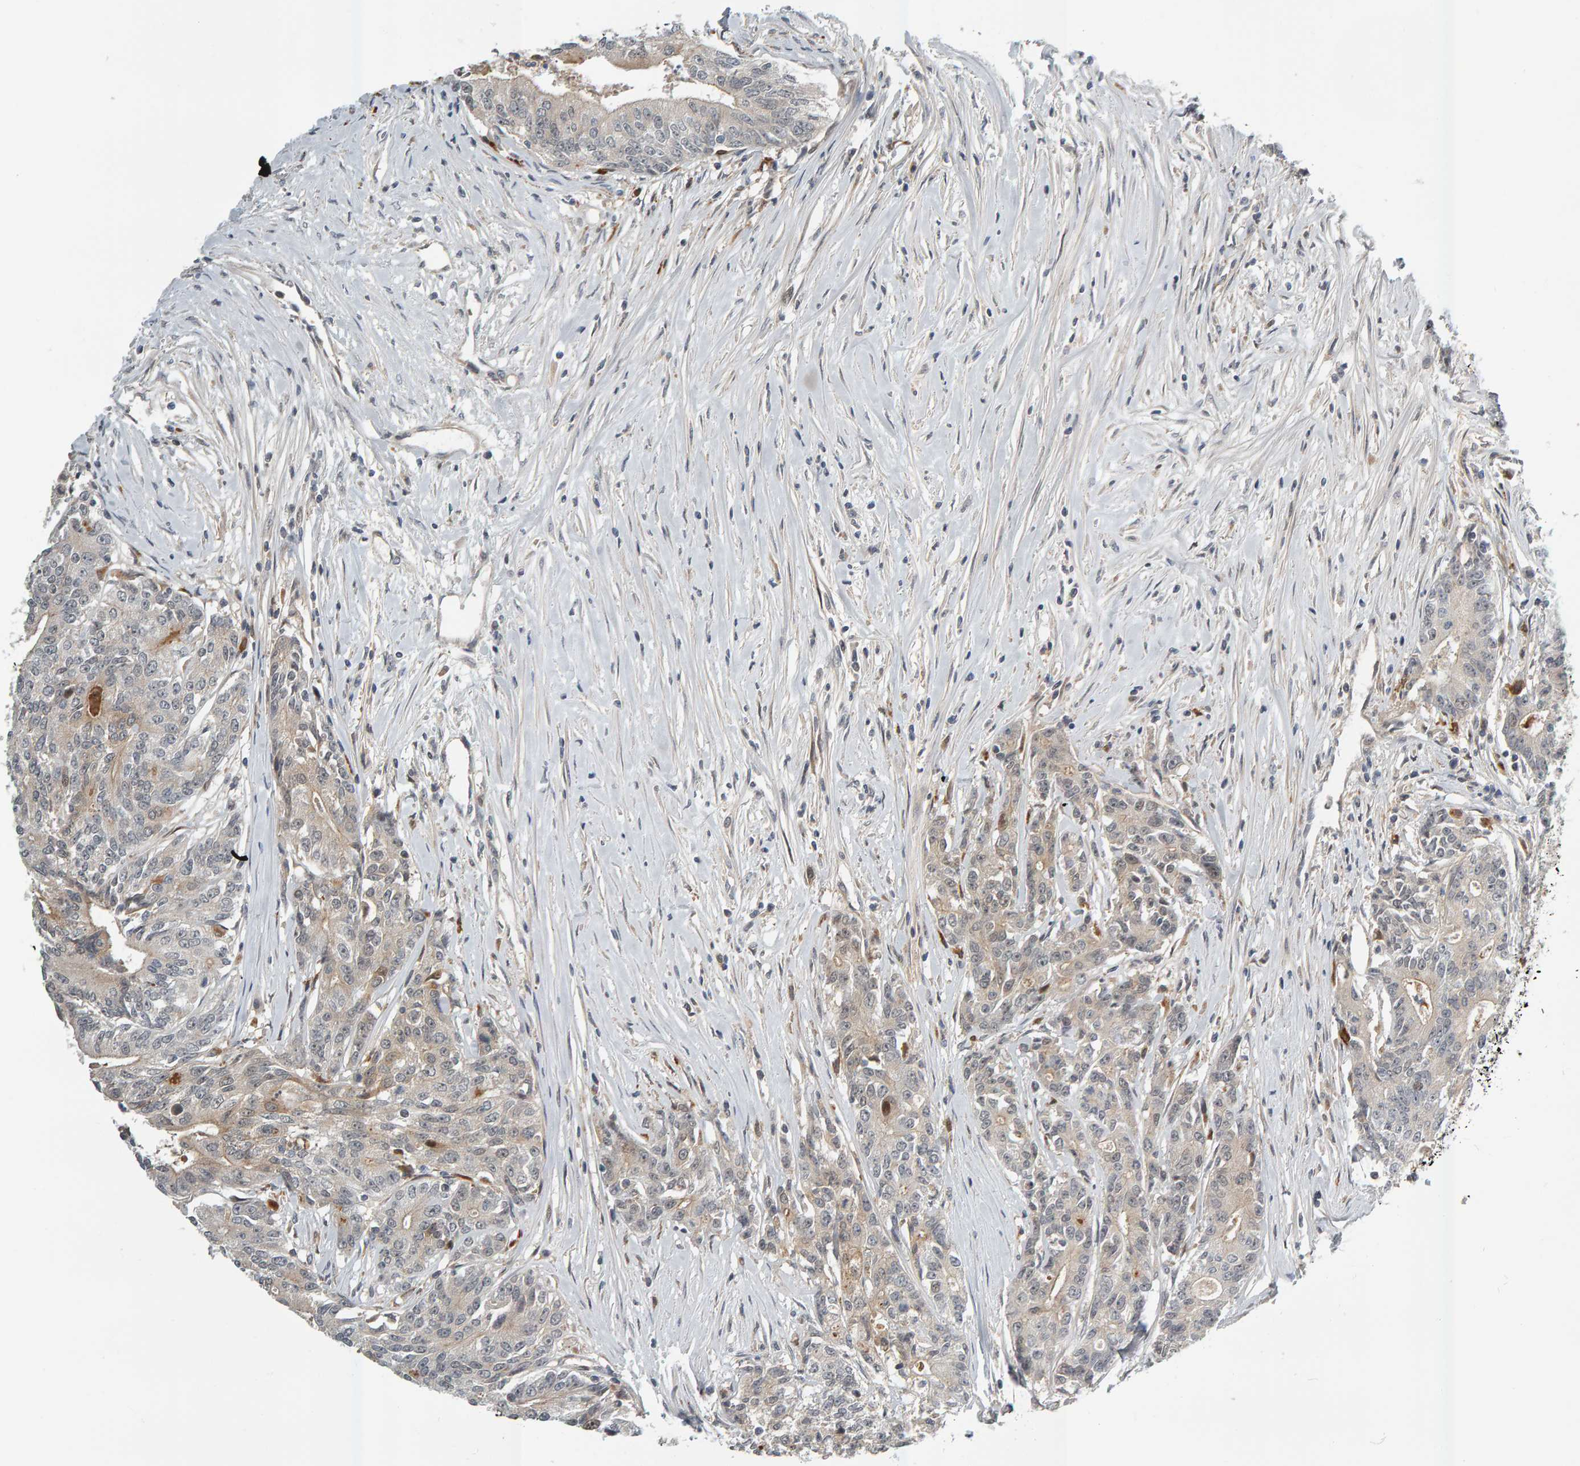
{"staining": {"intensity": "weak", "quantity": "<25%", "location": "cytoplasmic/membranous"}, "tissue": "colorectal cancer", "cell_type": "Tumor cells", "image_type": "cancer", "snomed": [{"axis": "morphology", "description": "Adenocarcinoma, NOS"}, {"axis": "topography", "description": "Colon"}], "caption": "Protein analysis of colorectal cancer (adenocarcinoma) exhibits no significant positivity in tumor cells. (Stains: DAB IHC with hematoxylin counter stain, Microscopy: brightfield microscopy at high magnification).", "gene": "ZNF160", "patient": {"sex": "female", "age": 77}}